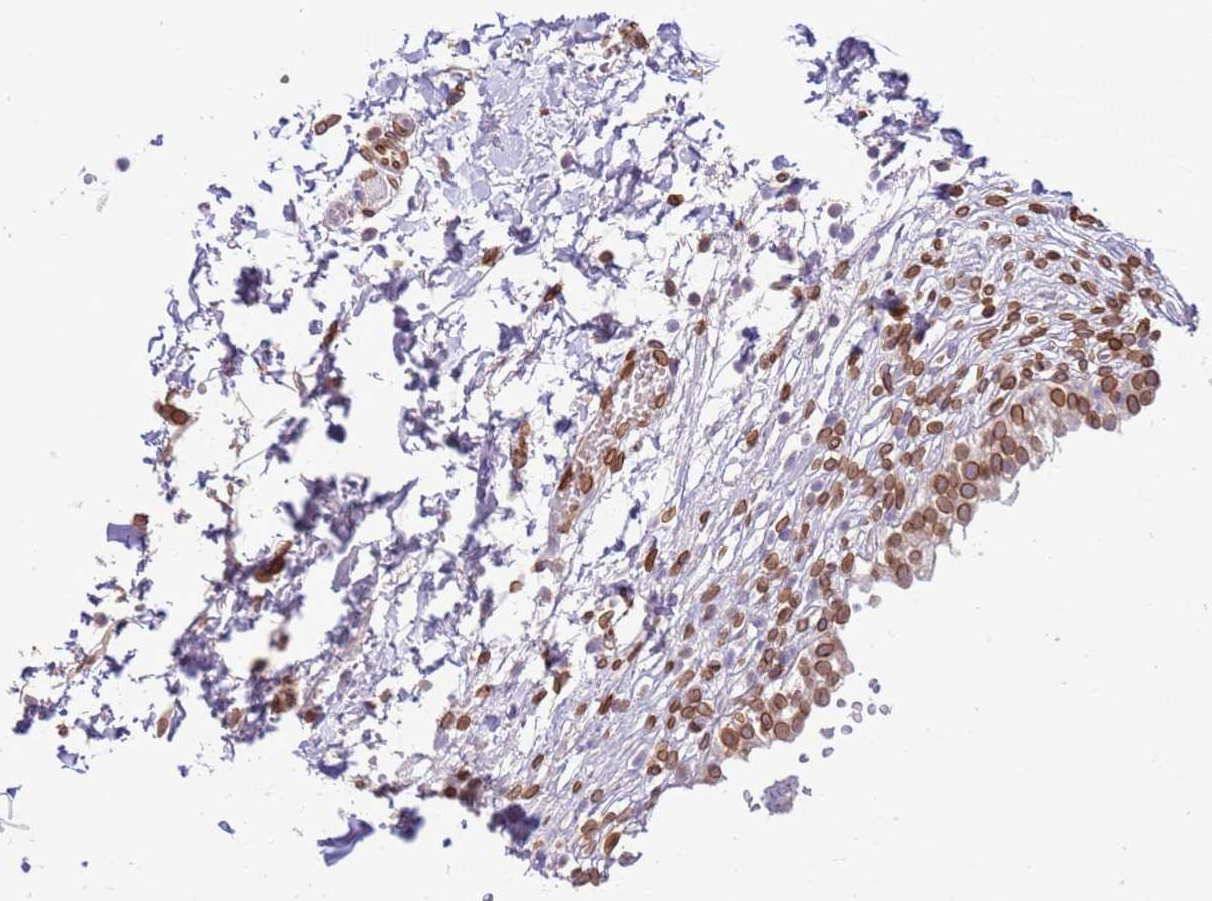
{"staining": {"intensity": "strong", "quantity": ">75%", "location": "cytoplasmic/membranous,nuclear"}, "tissue": "urinary bladder", "cell_type": "Urothelial cells", "image_type": "normal", "snomed": [{"axis": "morphology", "description": "Normal tissue, NOS"}, {"axis": "topography", "description": "Urinary bladder"}, {"axis": "topography", "description": "Peripheral nerve tissue"}], "caption": "This is a histology image of immunohistochemistry (IHC) staining of normal urinary bladder, which shows strong positivity in the cytoplasmic/membranous,nuclear of urothelial cells.", "gene": "TMEM47", "patient": {"sex": "male", "age": 55}}